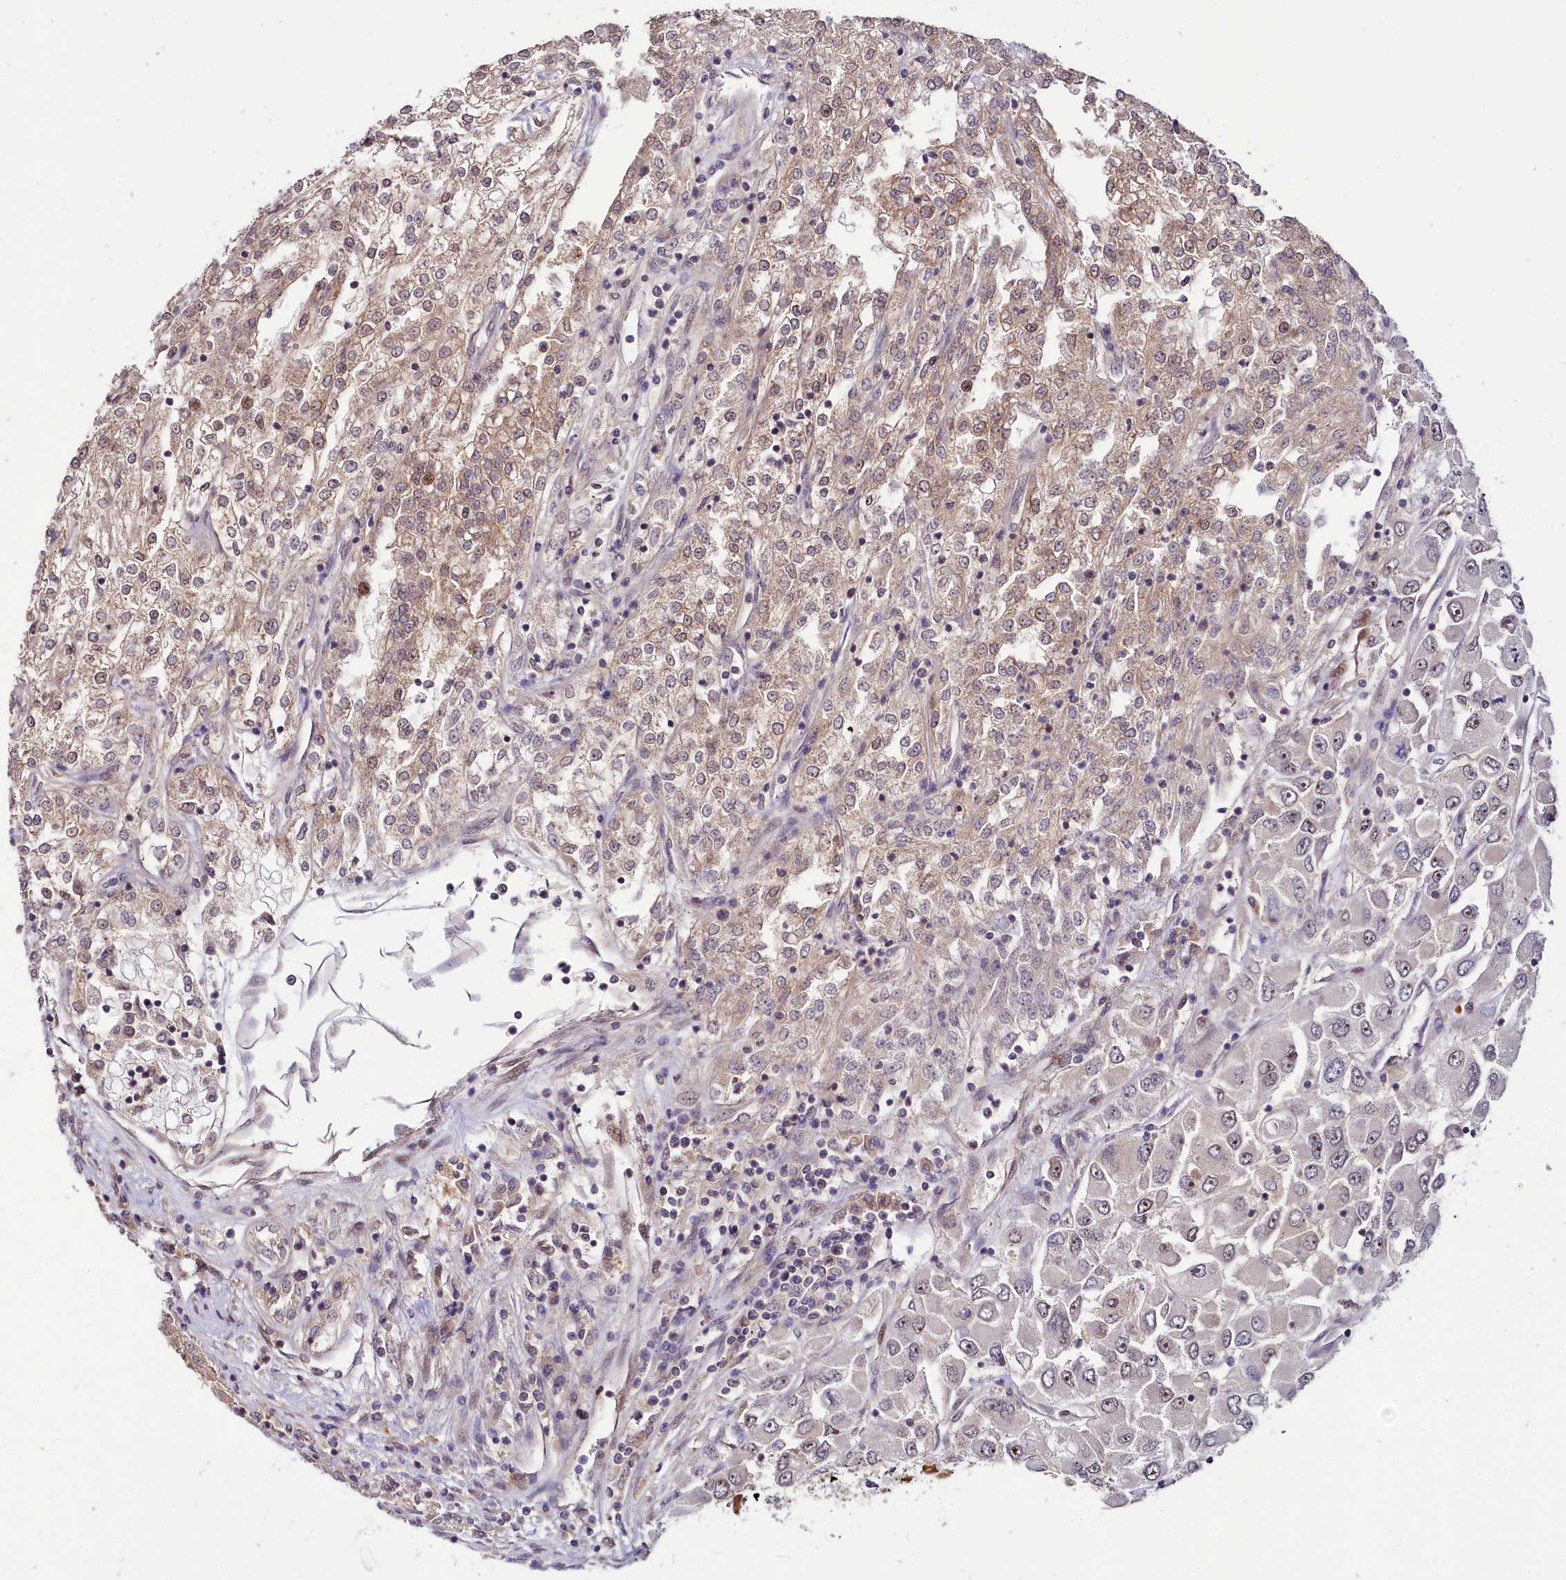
{"staining": {"intensity": "weak", "quantity": "25%-75%", "location": "cytoplasmic/membranous"}, "tissue": "renal cancer", "cell_type": "Tumor cells", "image_type": "cancer", "snomed": [{"axis": "morphology", "description": "Adenocarcinoma, NOS"}, {"axis": "topography", "description": "Kidney"}], "caption": "A brown stain shows weak cytoplasmic/membranous staining of a protein in human renal cancer (adenocarcinoma) tumor cells. (IHC, brightfield microscopy, high magnification).", "gene": "N4BP2L1", "patient": {"sex": "female", "age": 52}}